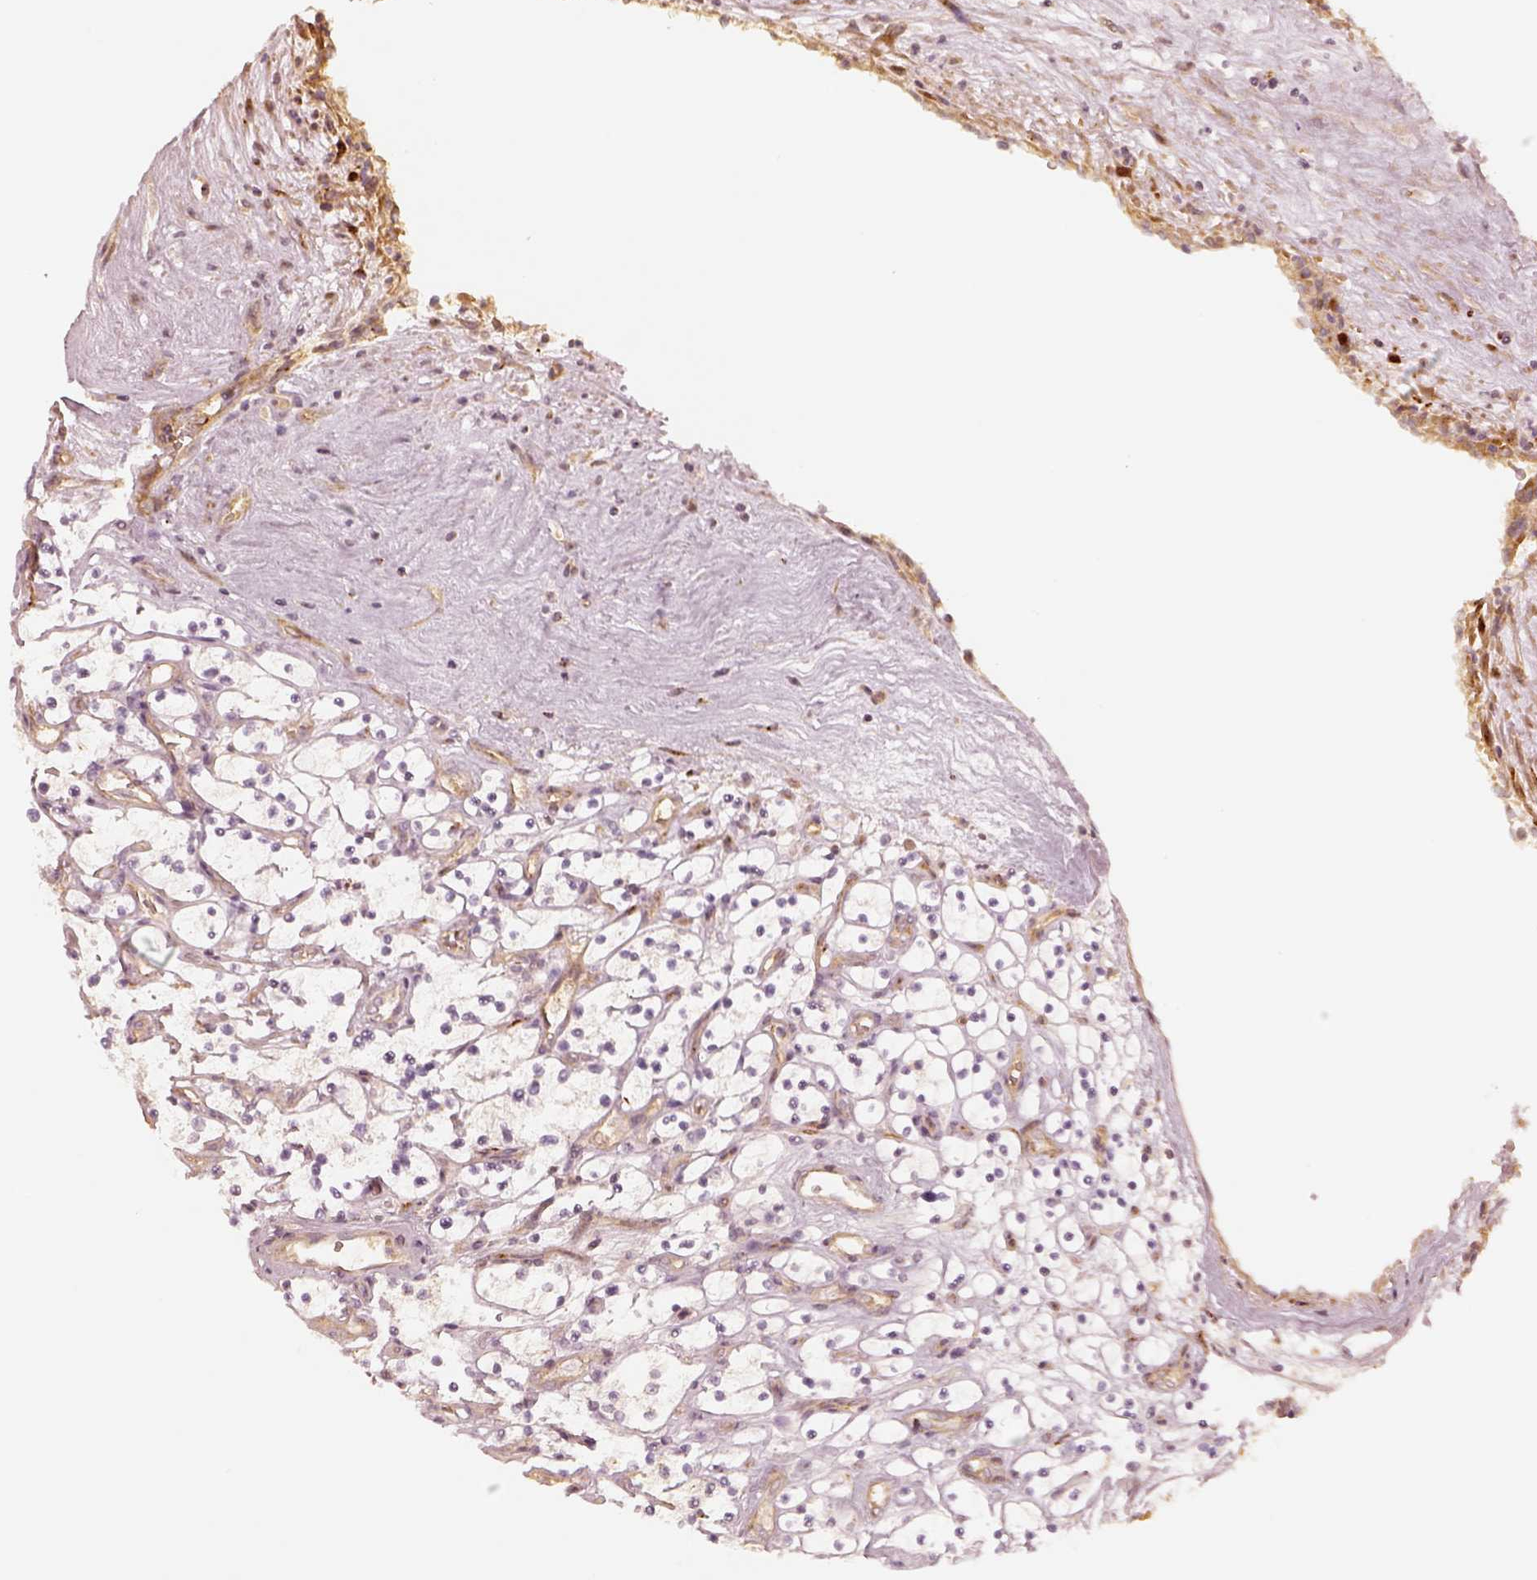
{"staining": {"intensity": "weak", "quantity": "<25%", "location": "cytoplasmic/membranous"}, "tissue": "renal cancer", "cell_type": "Tumor cells", "image_type": "cancer", "snomed": [{"axis": "morphology", "description": "Adenocarcinoma, NOS"}, {"axis": "topography", "description": "Kidney"}], "caption": "The histopathology image shows no significant staining in tumor cells of adenocarcinoma (renal).", "gene": "GORASP2", "patient": {"sex": "female", "age": 69}}